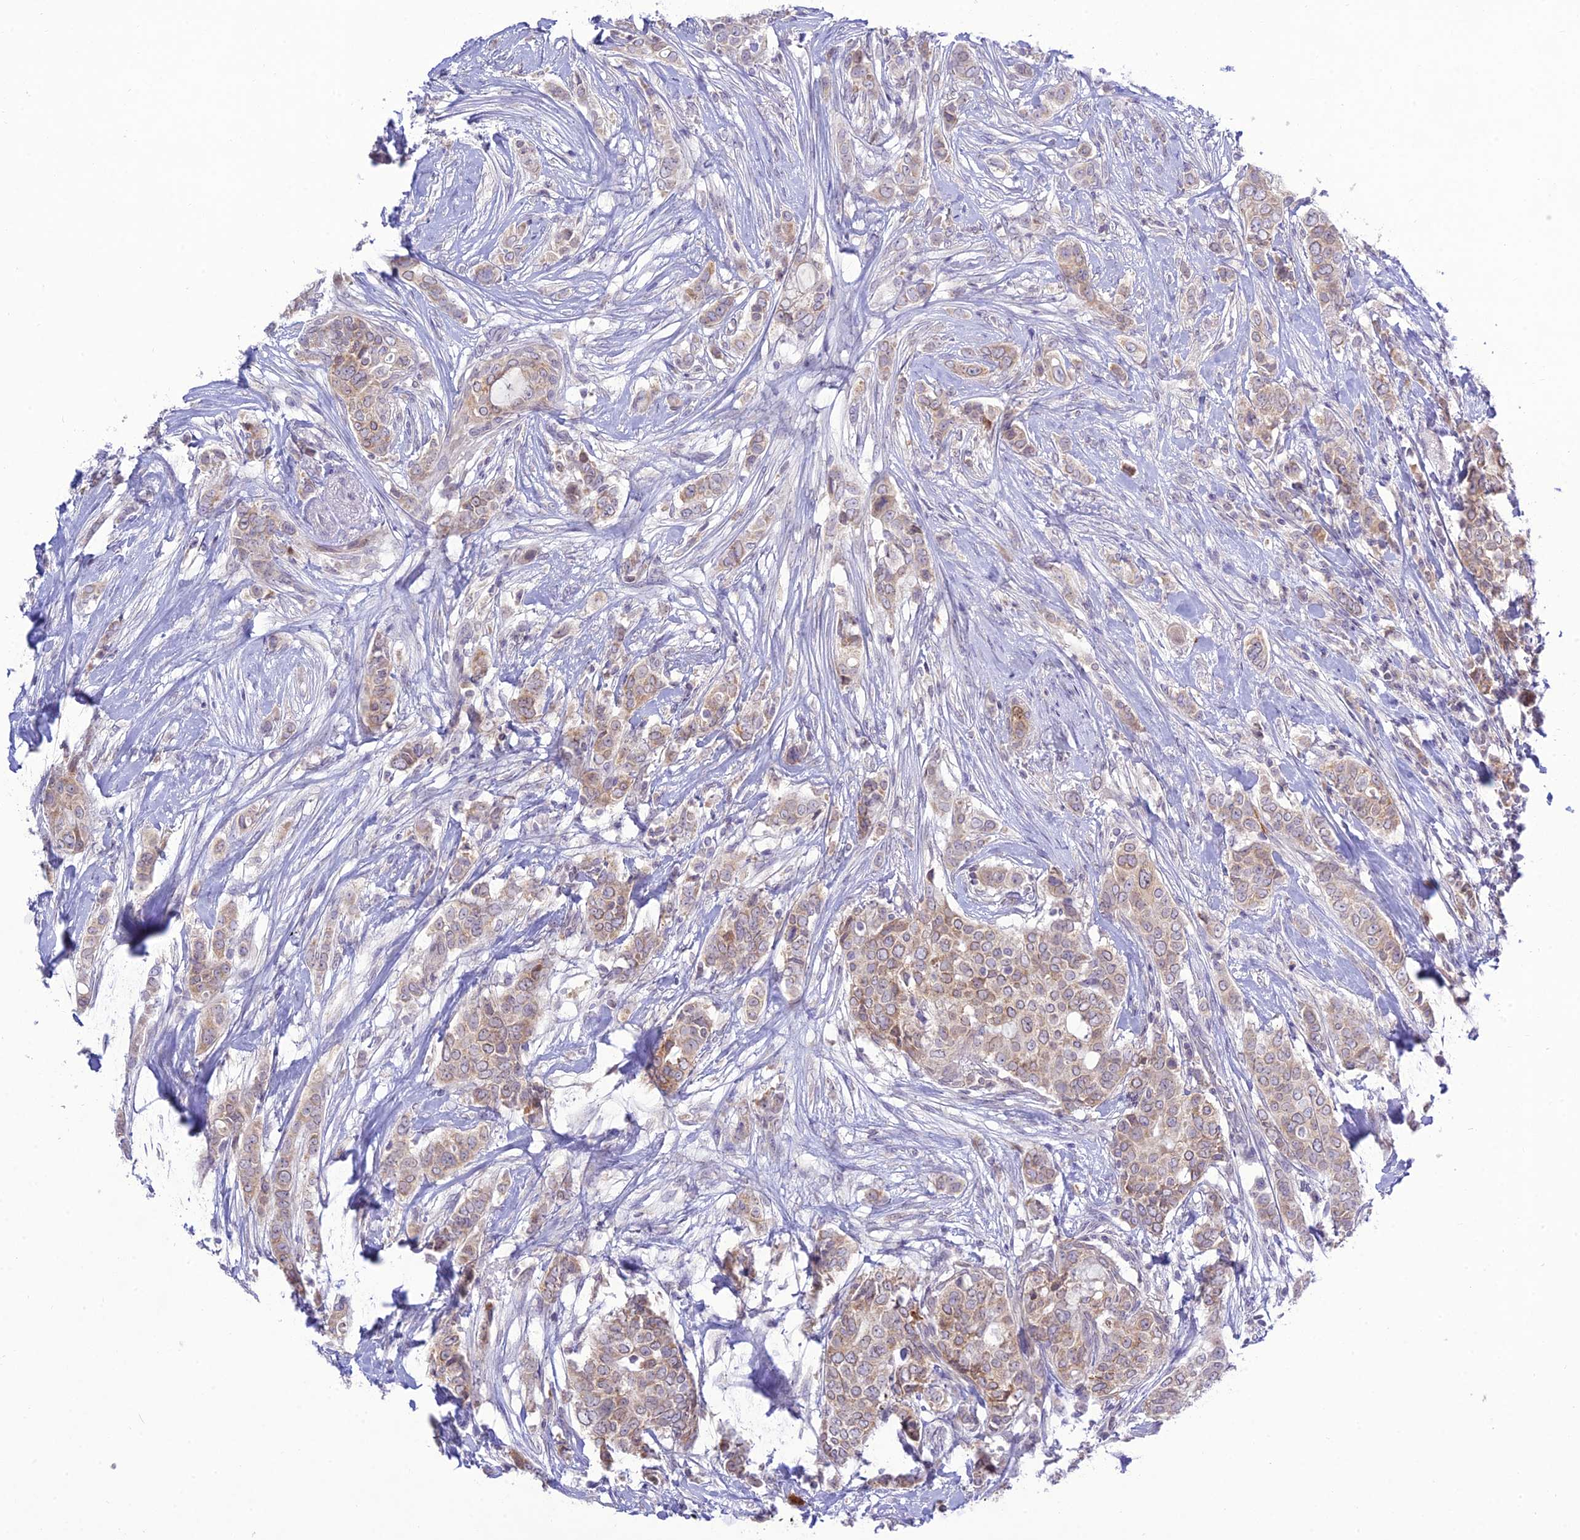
{"staining": {"intensity": "weak", "quantity": ">75%", "location": "cytoplasmic/membranous"}, "tissue": "breast cancer", "cell_type": "Tumor cells", "image_type": "cancer", "snomed": [{"axis": "morphology", "description": "Lobular carcinoma"}, {"axis": "topography", "description": "Breast"}], "caption": "This micrograph reveals breast cancer (lobular carcinoma) stained with immunohistochemistry (IHC) to label a protein in brown. The cytoplasmic/membranous of tumor cells show weak positivity for the protein. Nuclei are counter-stained blue.", "gene": "TMEM40", "patient": {"sex": "female", "age": 51}}